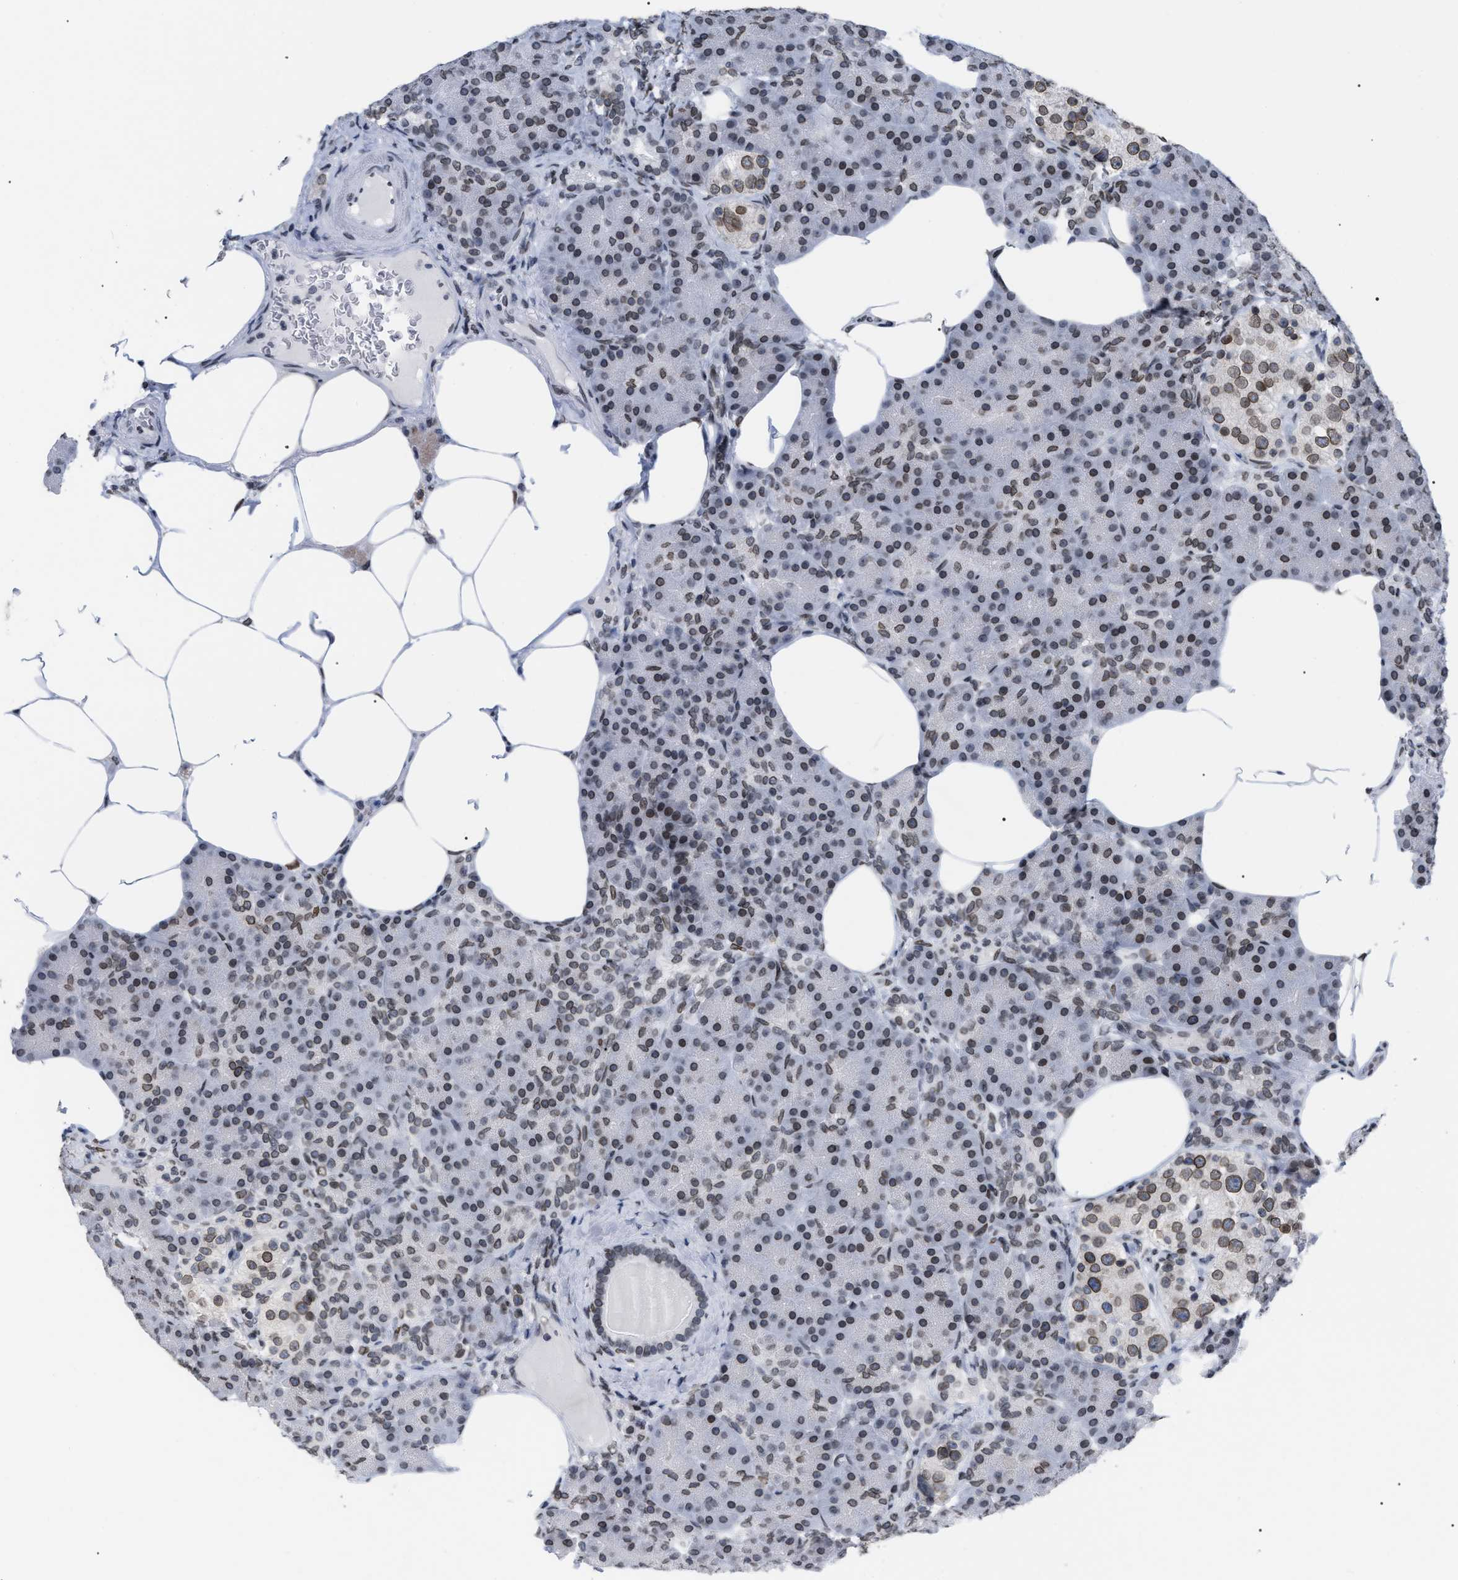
{"staining": {"intensity": "weak", "quantity": ">75%", "location": "cytoplasmic/membranous,nuclear"}, "tissue": "pancreas", "cell_type": "Exocrine glandular cells", "image_type": "normal", "snomed": [{"axis": "morphology", "description": "Normal tissue, NOS"}, {"axis": "topography", "description": "Pancreas"}], "caption": "Protein staining by immunohistochemistry (IHC) exhibits weak cytoplasmic/membranous,nuclear staining in approximately >75% of exocrine glandular cells in normal pancreas. The protein is stained brown, and the nuclei are stained in blue (DAB IHC with brightfield microscopy, high magnification).", "gene": "TPR", "patient": {"sex": "female", "age": 70}}